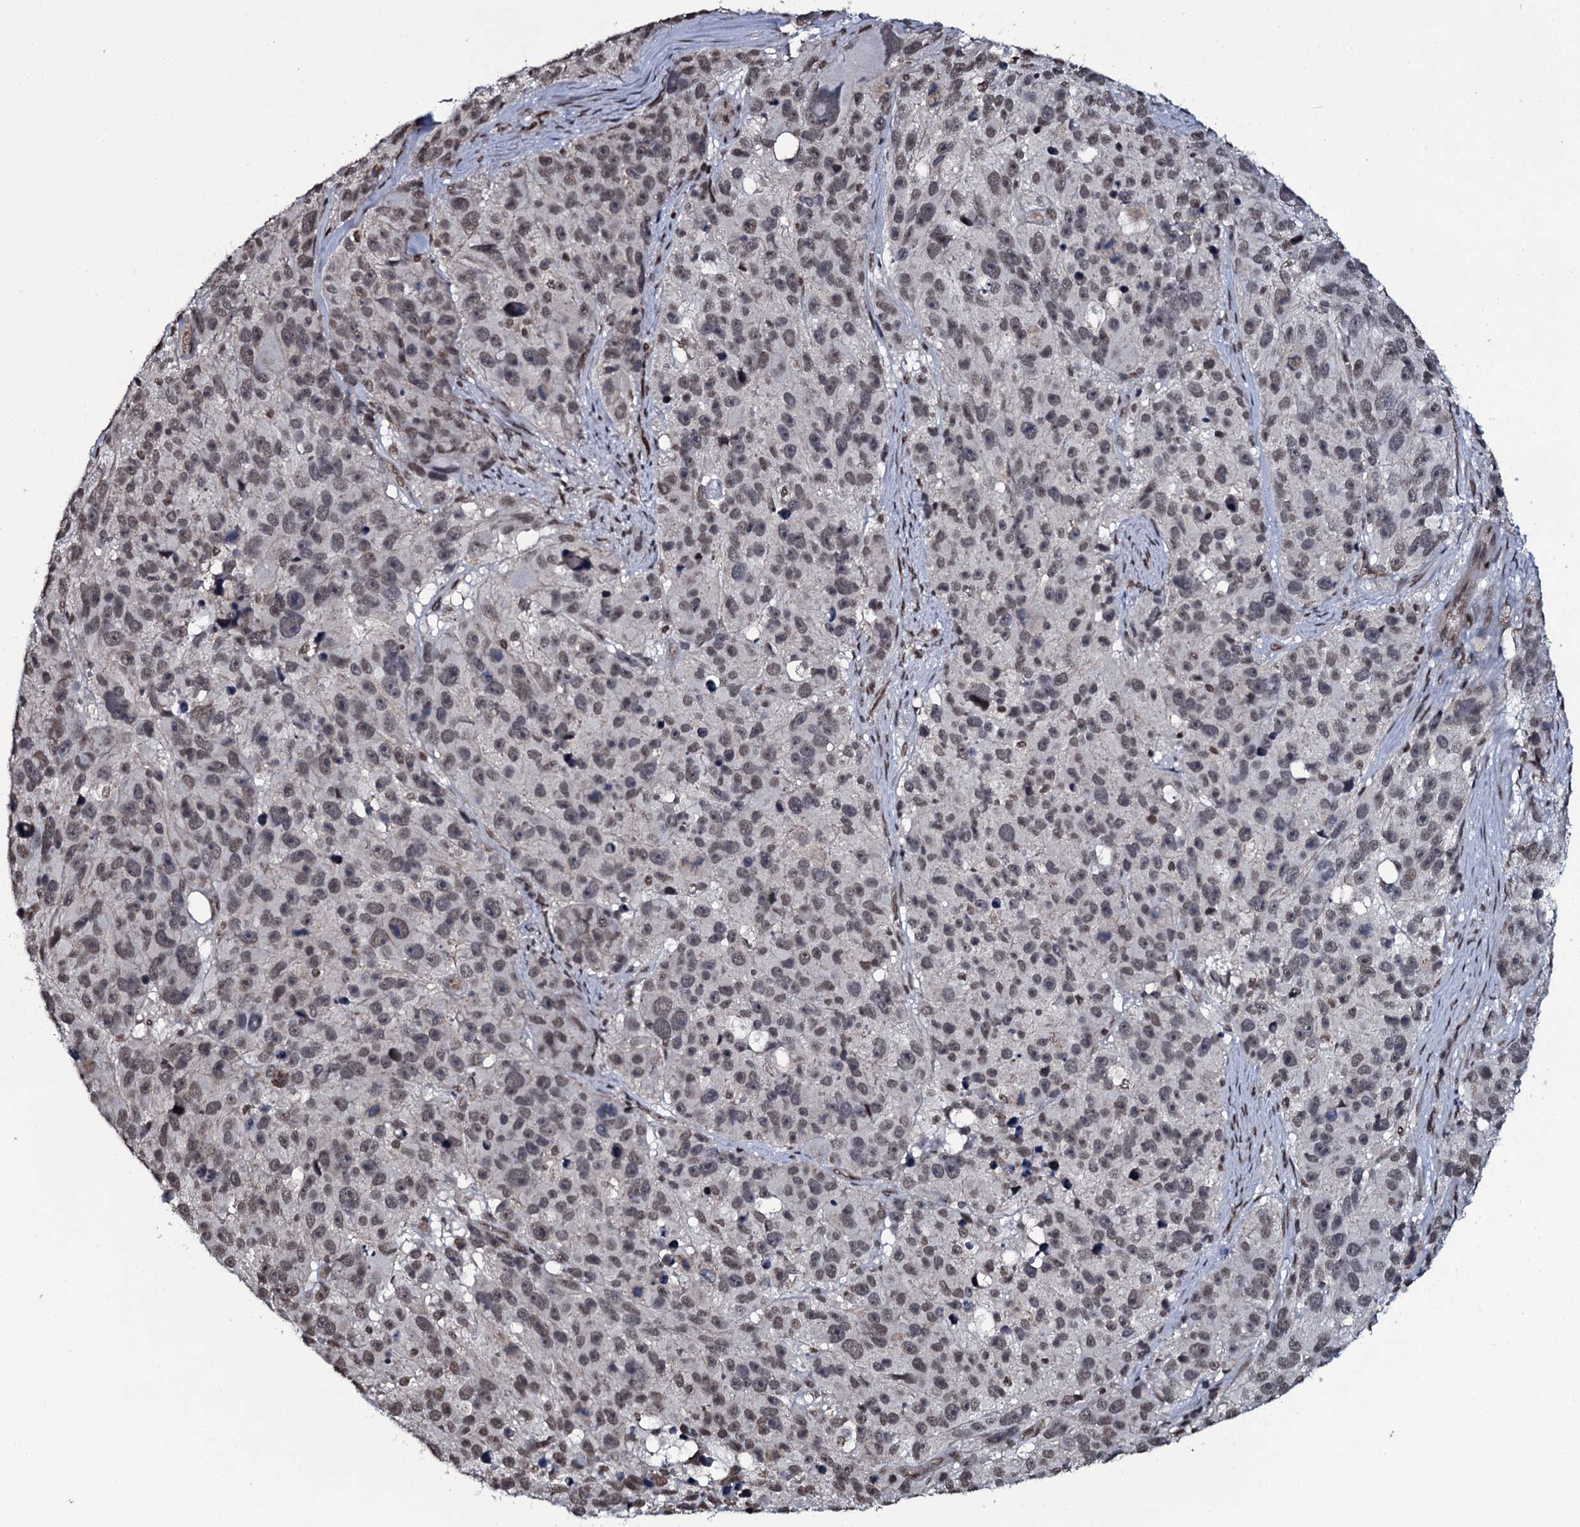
{"staining": {"intensity": "moderate", "quantity": "<25%", "location": "nuclear"}, "tissue": "melanoma", "cell_type": "Tumor cells", "image_type": "cancer", "snomed": [{"axis": "morphology", "description": "Malignant melanoma, NOS"}, {"axis": "topography", "description": "Skin"}], "caption": "Malignant melanoma stained with a brown dye displays moderate nuclear positive positivity in approximately <25% of tumor cells.", "gene": "SH2D4B", "patient": {"sex": "male", "age": 84}}